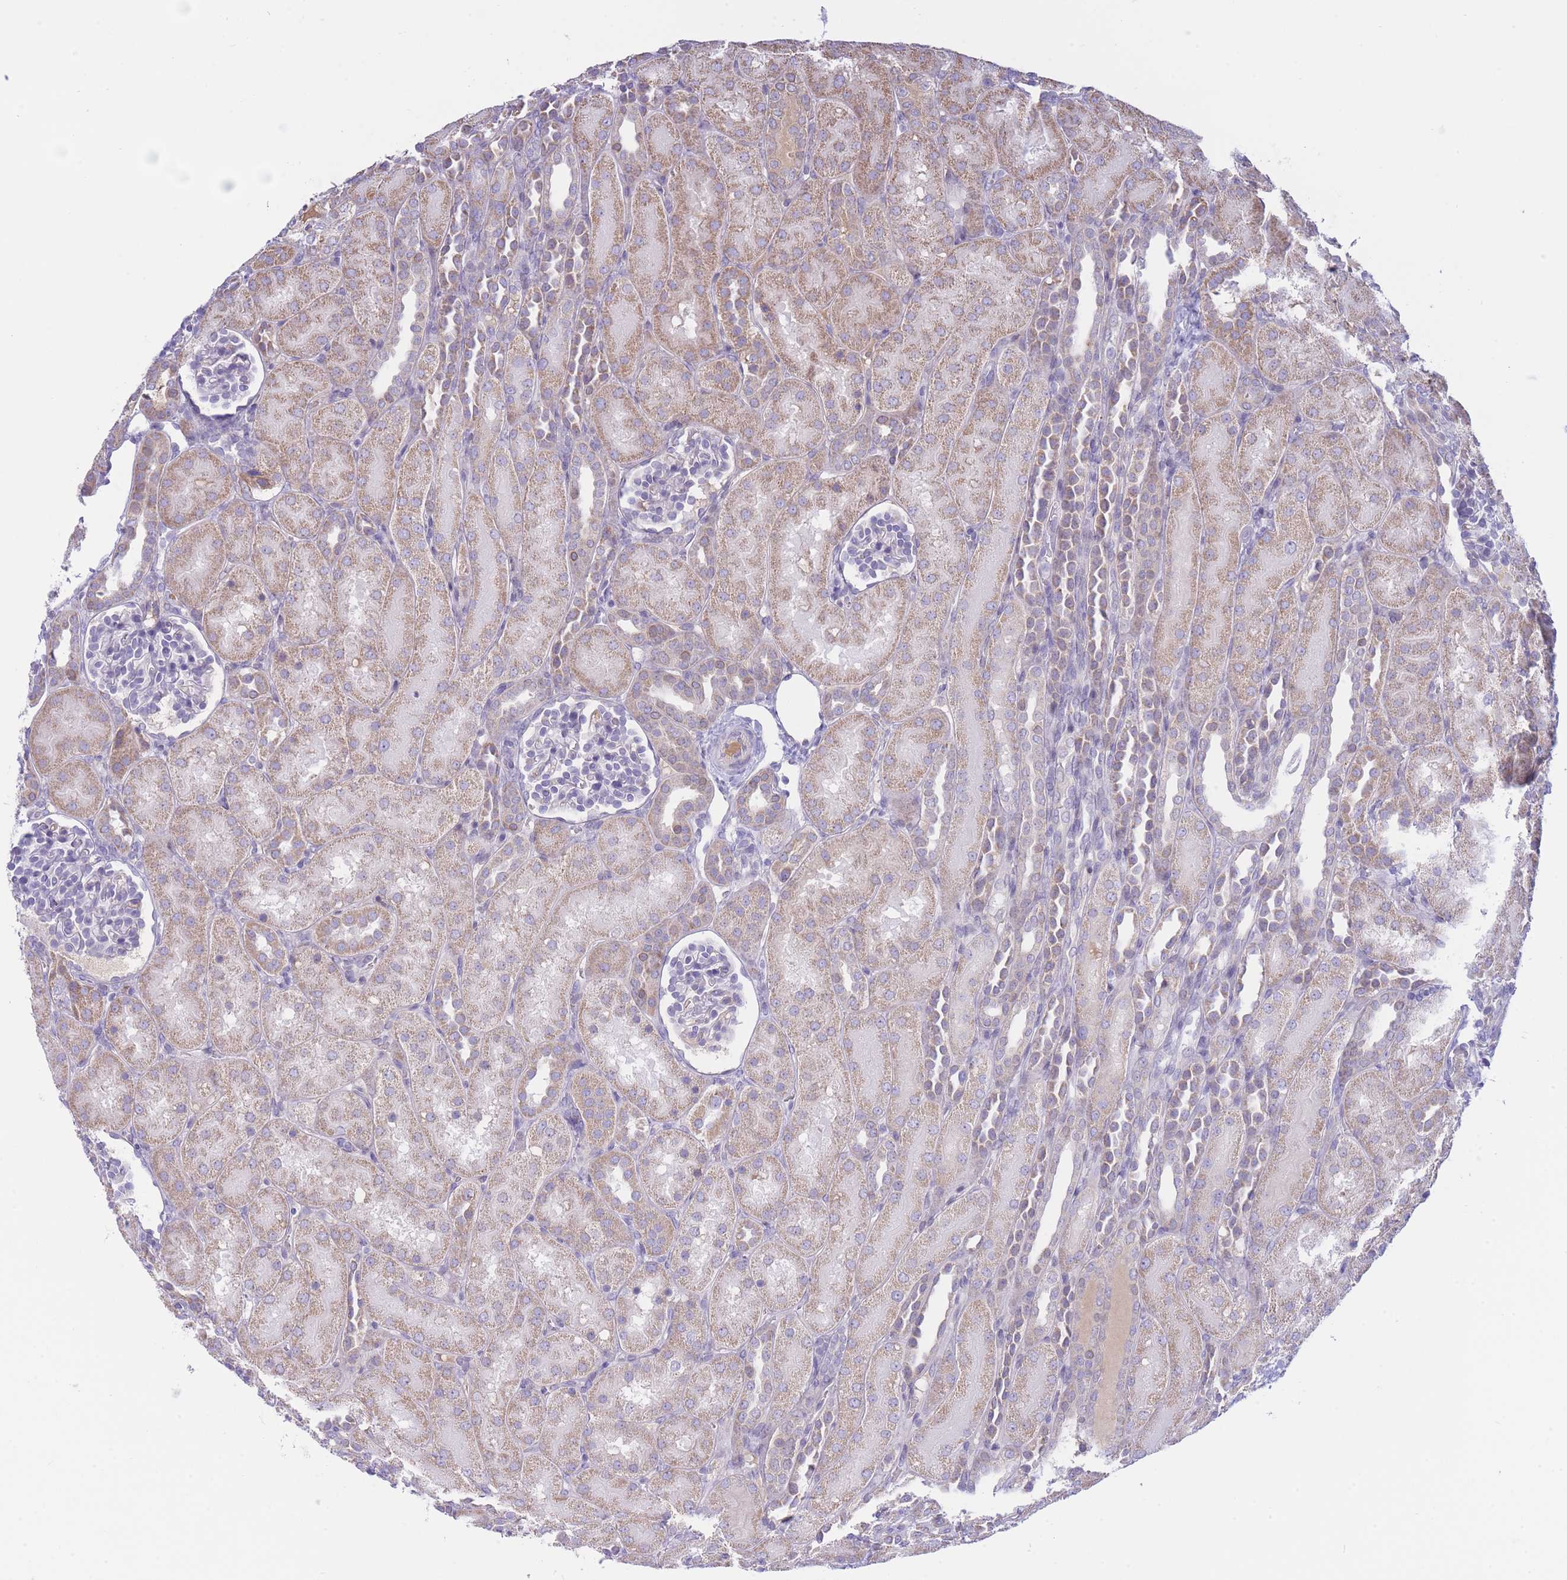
{"staining": {"intensity": "negative", "quantity": "none", "location": "none"}, "tissue": "kidney", "cell_type": "Cells in glomeruli", "image_type": "normal", "snomed": [{"axis": "morphology", "description": "Normal tissue, NOS"}, {"axis": "topography", "description": "Kidney"}], "caption": "An image of kidney stained for a protein displays no brown staining in cells in glomeruli.", "gene": "NANP", "patient": {"sex": "male", "age": 1}}